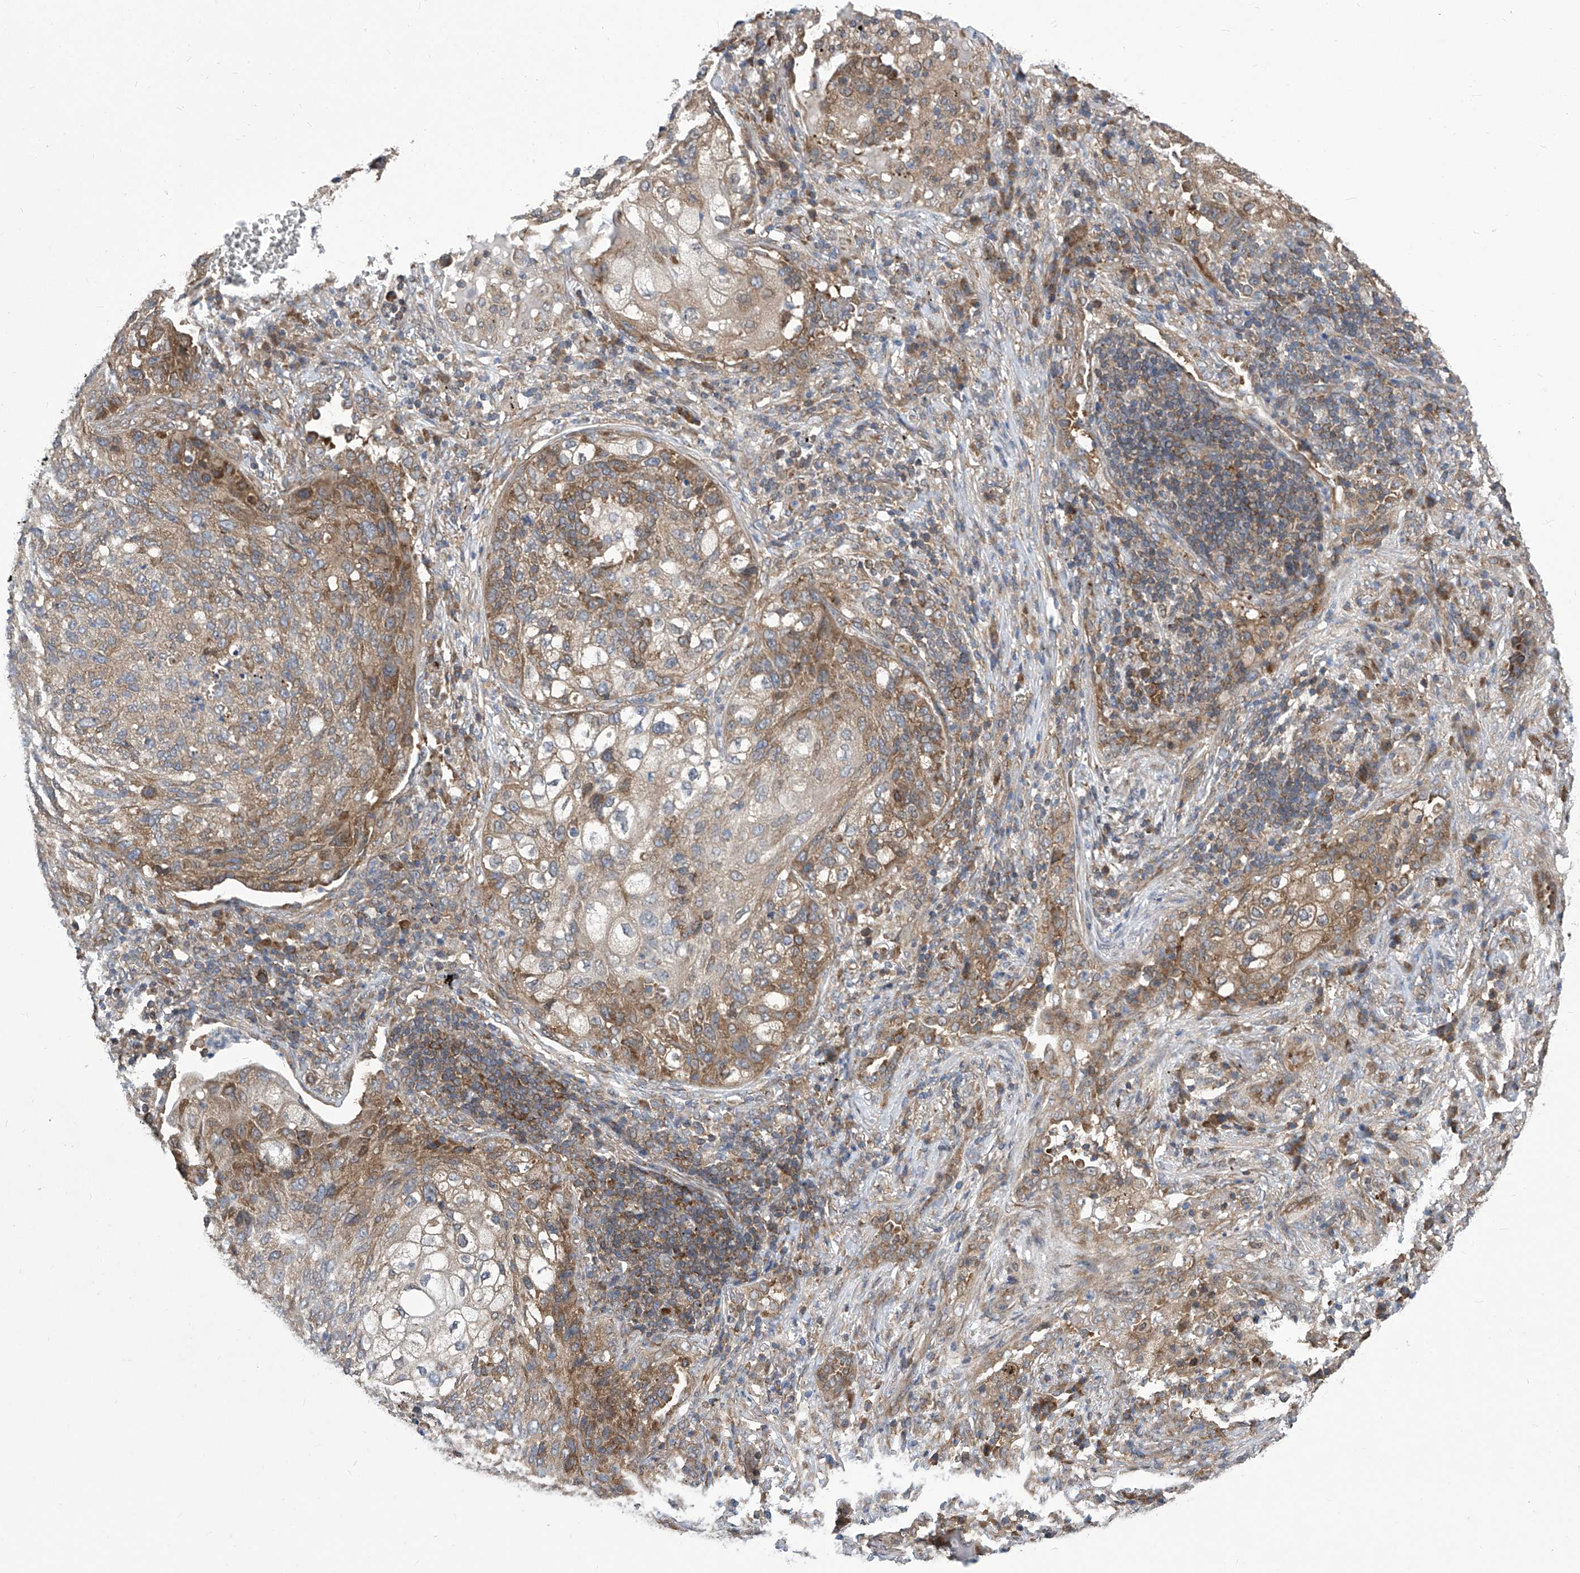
{"staining": {"intensity": "weak", "quantity": "25%-75%", "location": "cytoplasmic/membranous"}, "tissue": "lung cancer", "cell_type": "Tumor cells", "image_type": "cancer", "snomed": [{"axis": "morphology", "description": "Squamous cell carcinoma, NOS"}, {"axis": "topography", "description": "Lung"}], "caption": "Protein staining reveals weak cytoplasmic/membranous staining in approximately 25%-75% of tumor cells in lung cancer.", "gene": "EIF3M", "patient": {"sex": "female", "age": 63}}